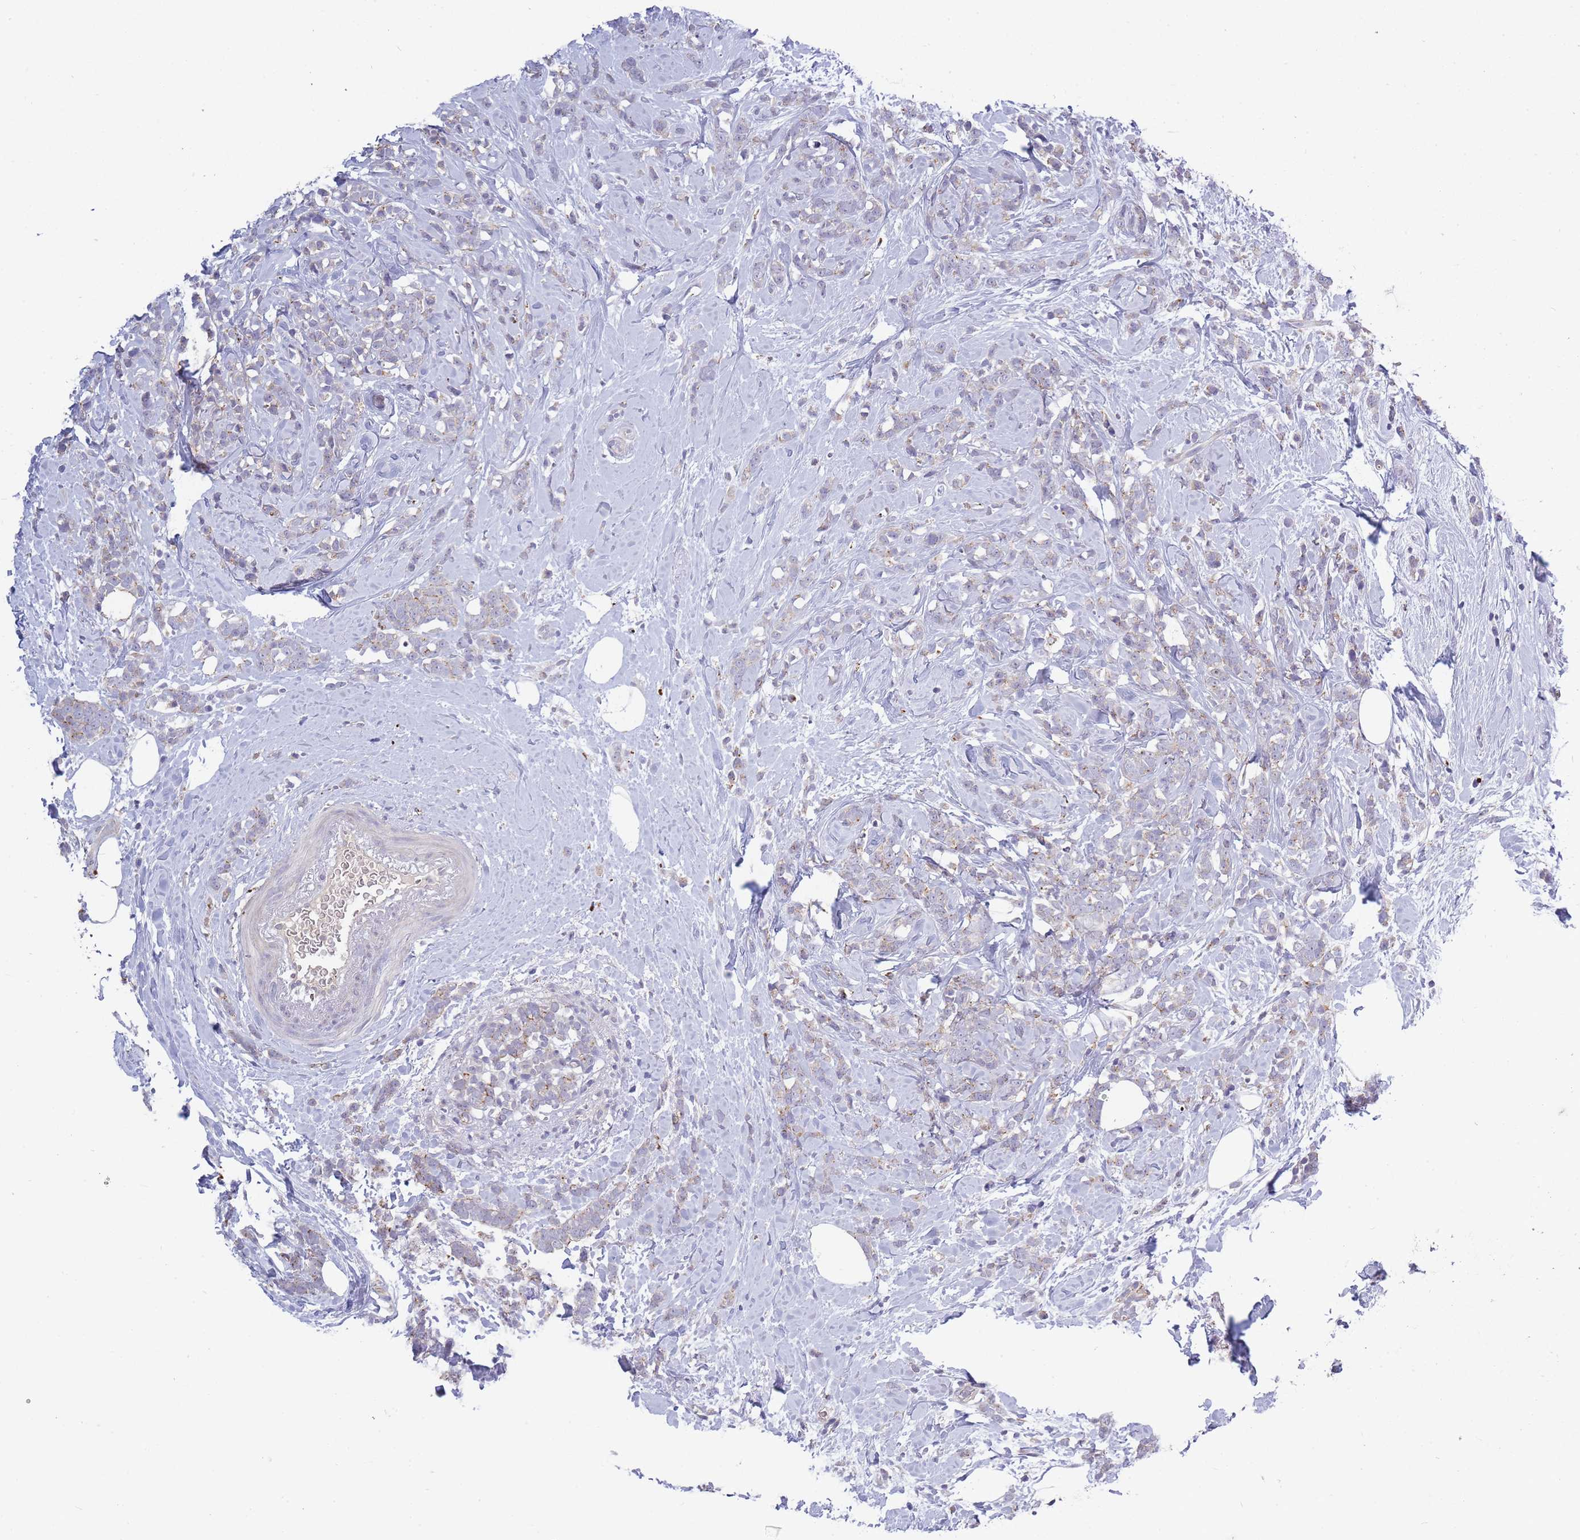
{"staining": {"intensity": "negative", "quantity": "none", "location": "none"}, "tissue": "breast cancer", "cell_type": "Tumor cells", "image_type": "cancer", "snomed": [{"axis": "morphology", "description": "Lobular carcinoma"}, {"axis": "topography", "description": "Breast"}], "caption": "Protein analysis of lobular carcinoma (breast) exhibits no significant expression in tumor cells.", "gene": "TRIM61", "patient": {"sex": "female", "age": 58}}